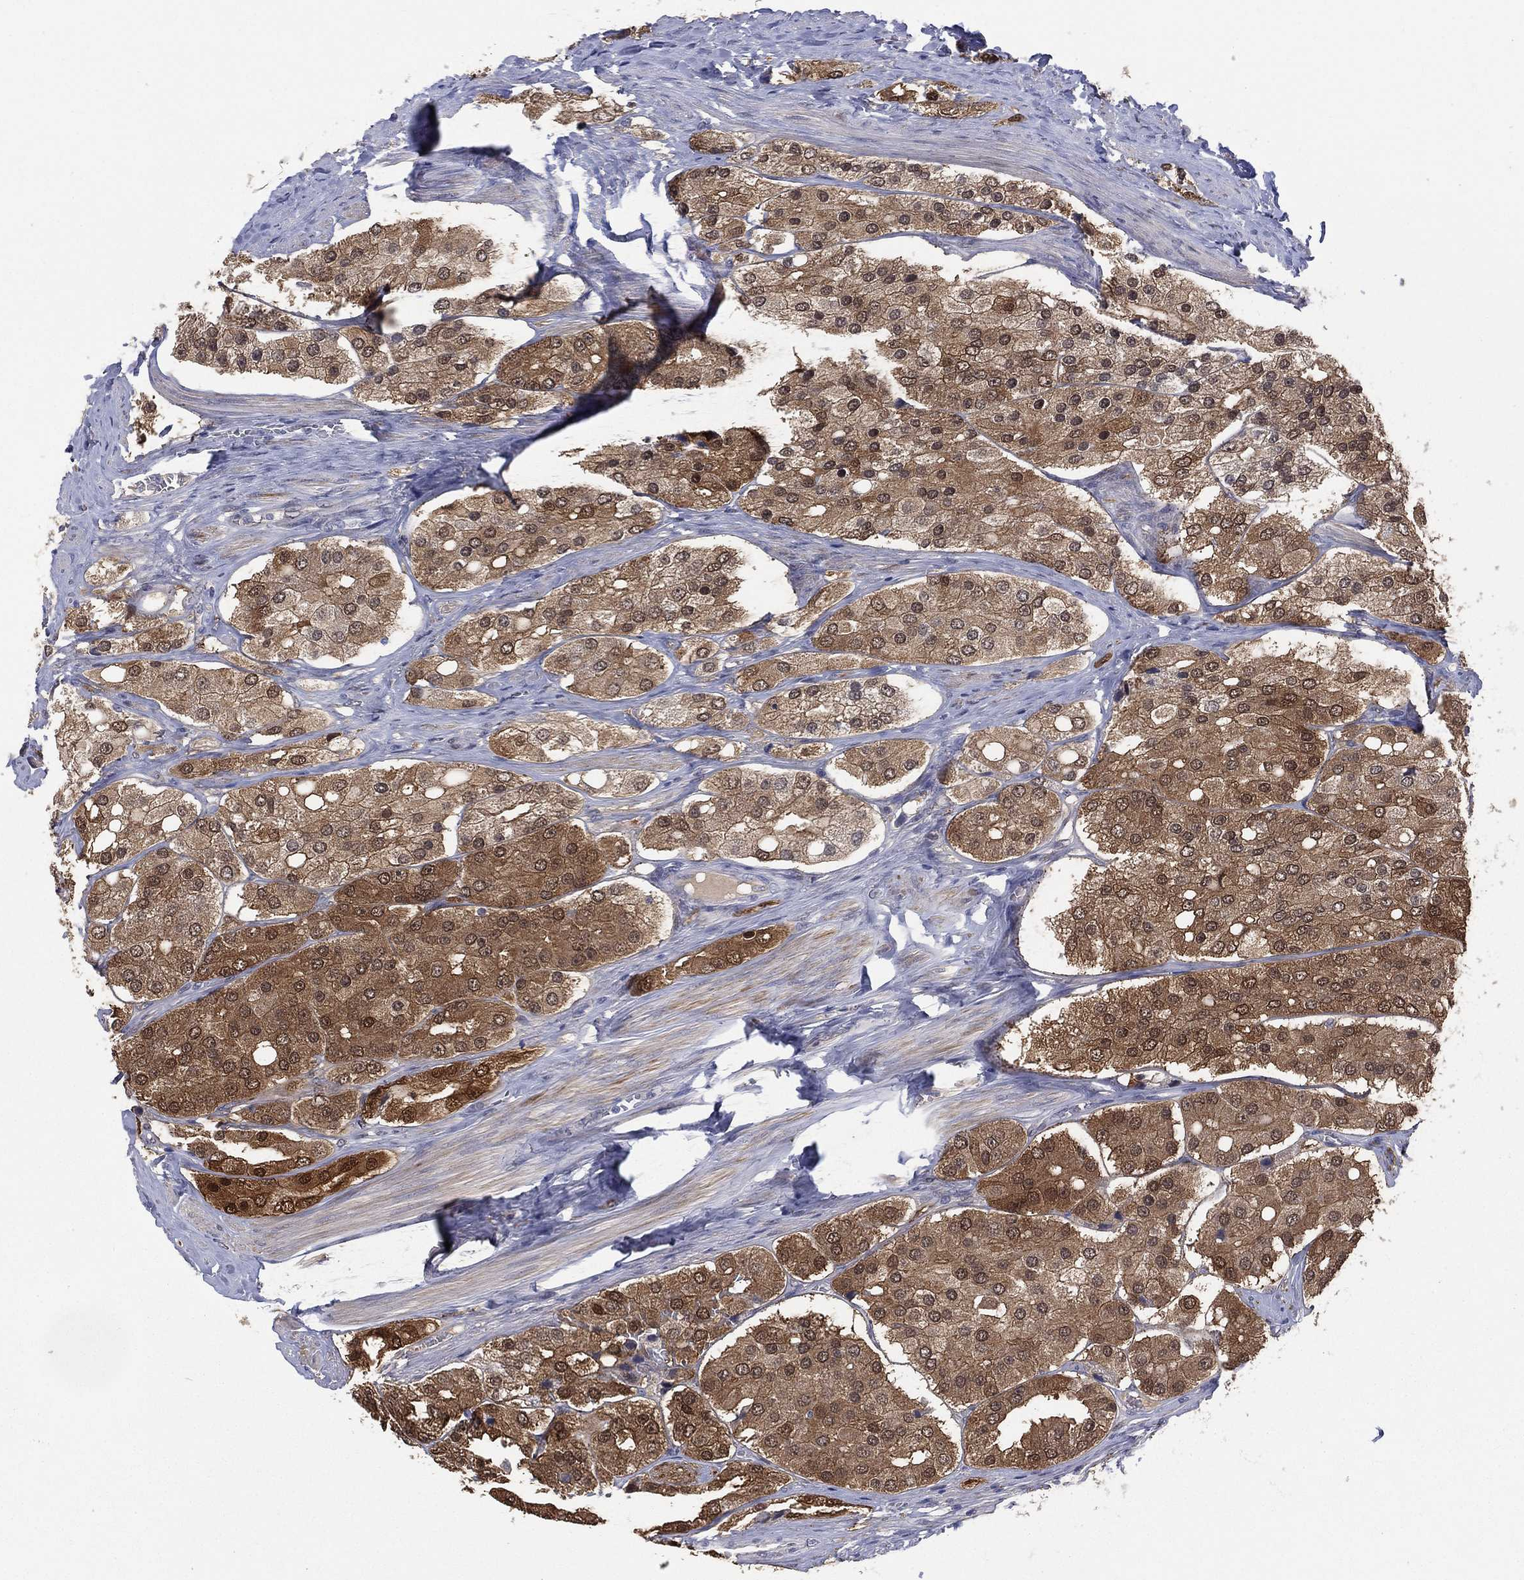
{"staining": {"intensity": "moderate", "quantity": "25%-75%", "location": "cytoplasmic/membranous,nuclear"}, "tissue": "prostate cancer", "cell_type": "Tumor cells", "image_type": "cancer", "snomed": [{"axis": "morphology", "description": "Adenocarcinoma, Low grade"}, {"axis": "topography", "description": "Prostate"}], "caption": "Immunohistochemistry (IHC) histopathology image of neoplastic tissue: human prostate cancer stained using immunohistochemistry shows medium levels of moderate protein expression localized specifically in the cytoplasmic/membranous and nuclear of tumor cells, appearing as a cytoplasmic/membranous and nuclear brown color.", "gene": "DDAH1", "patient": {"sex": "male", "age": 69}}